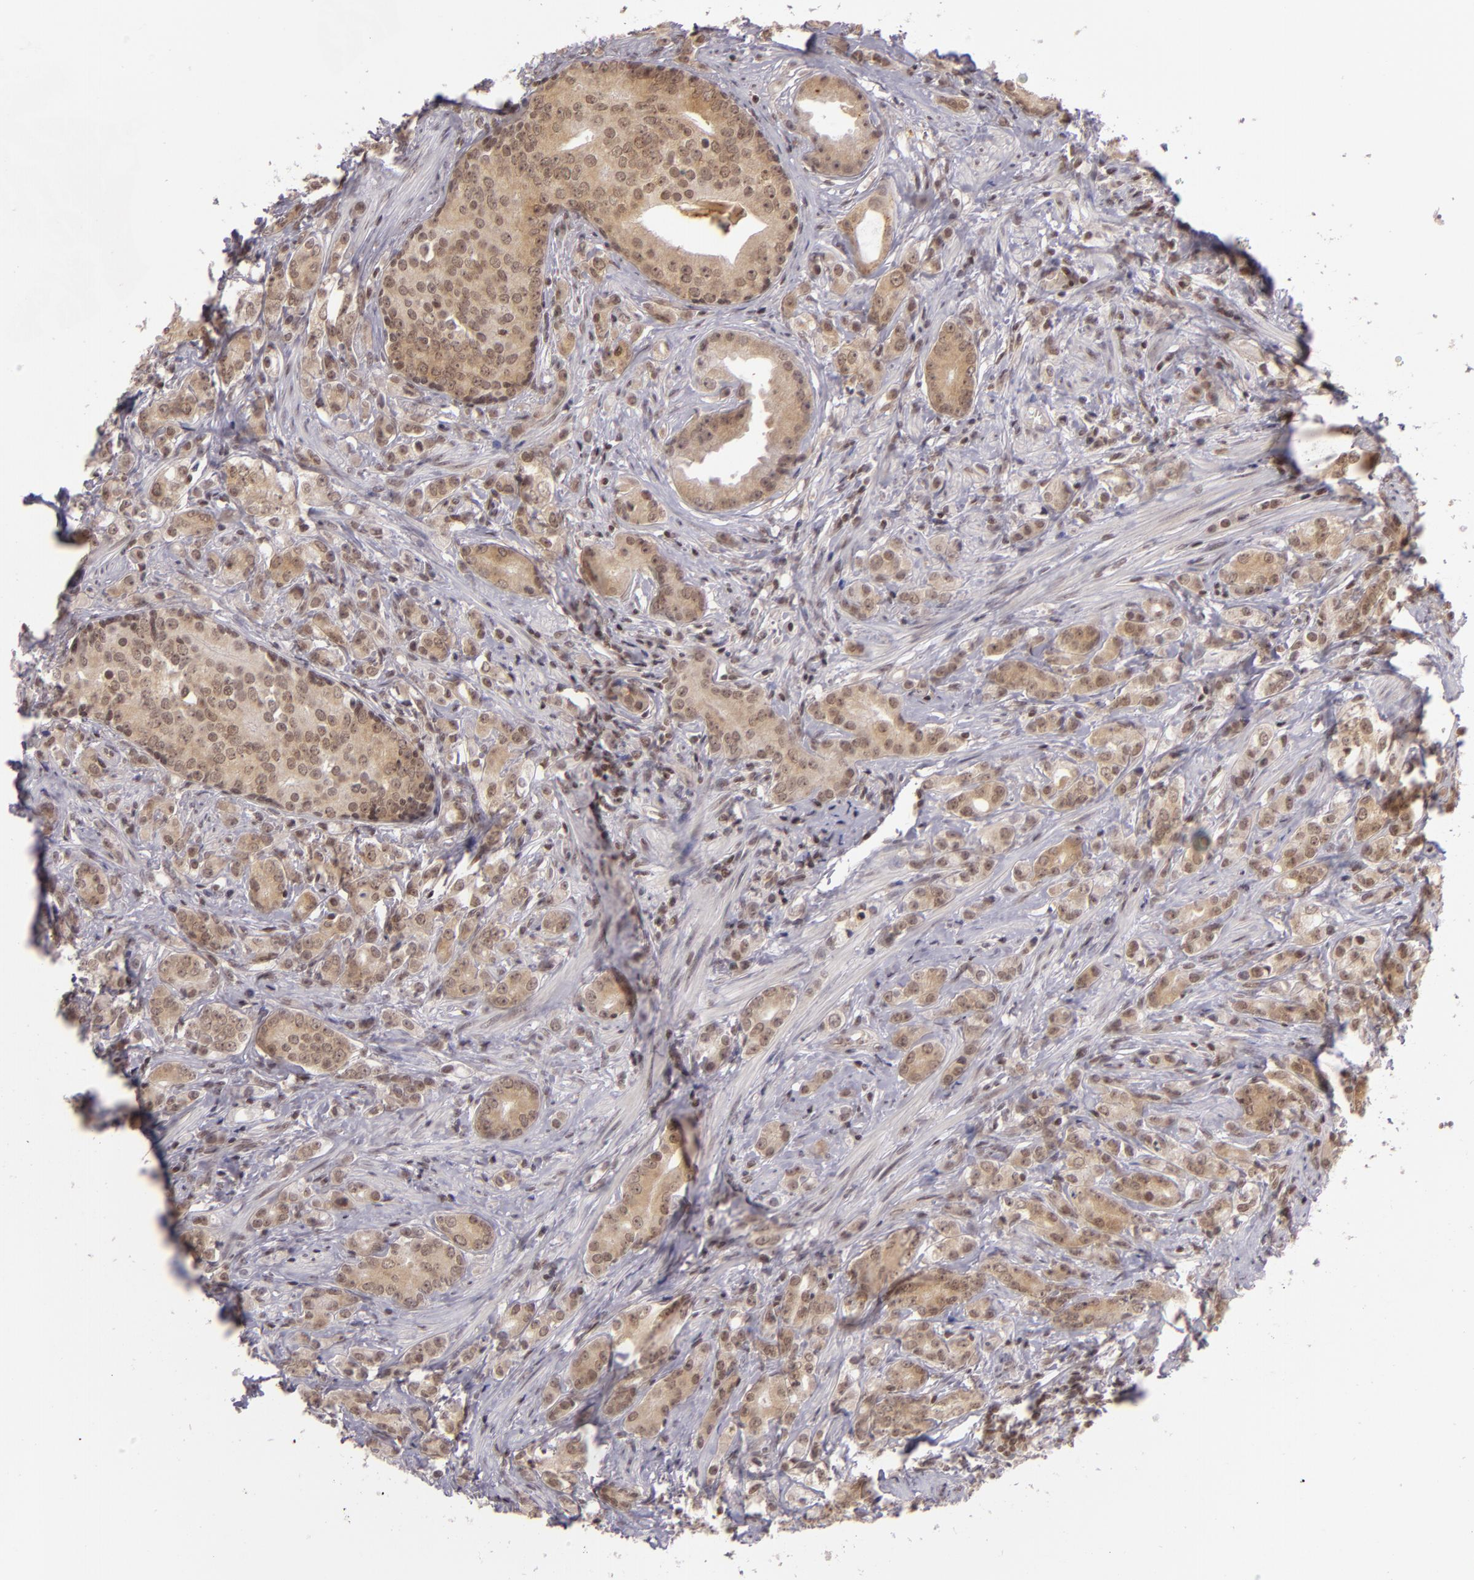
{"staining": {"intensity": "moderate", "quantity": ">75%", "location": "cytoplasmic/membranous,nuclear"}, "tissue": "prostate cancer", "cell_type": "Tumor cells", "image_type": "cancer", "snomed": [{"axis": "morphology", "description": "Adenocarcinoma, Medium grade"}, {"axis": "topography", "description": "Prostate"}], "caption": "Human prostate medium-grade adenocarcinoma stained with a brown dye reveals moderate cytoplasmic/membranous and nuclear positive positivity in about >75% of tumor cells.", "gene": "ZFX", "patient": {"sex": "male", "age": 59}}